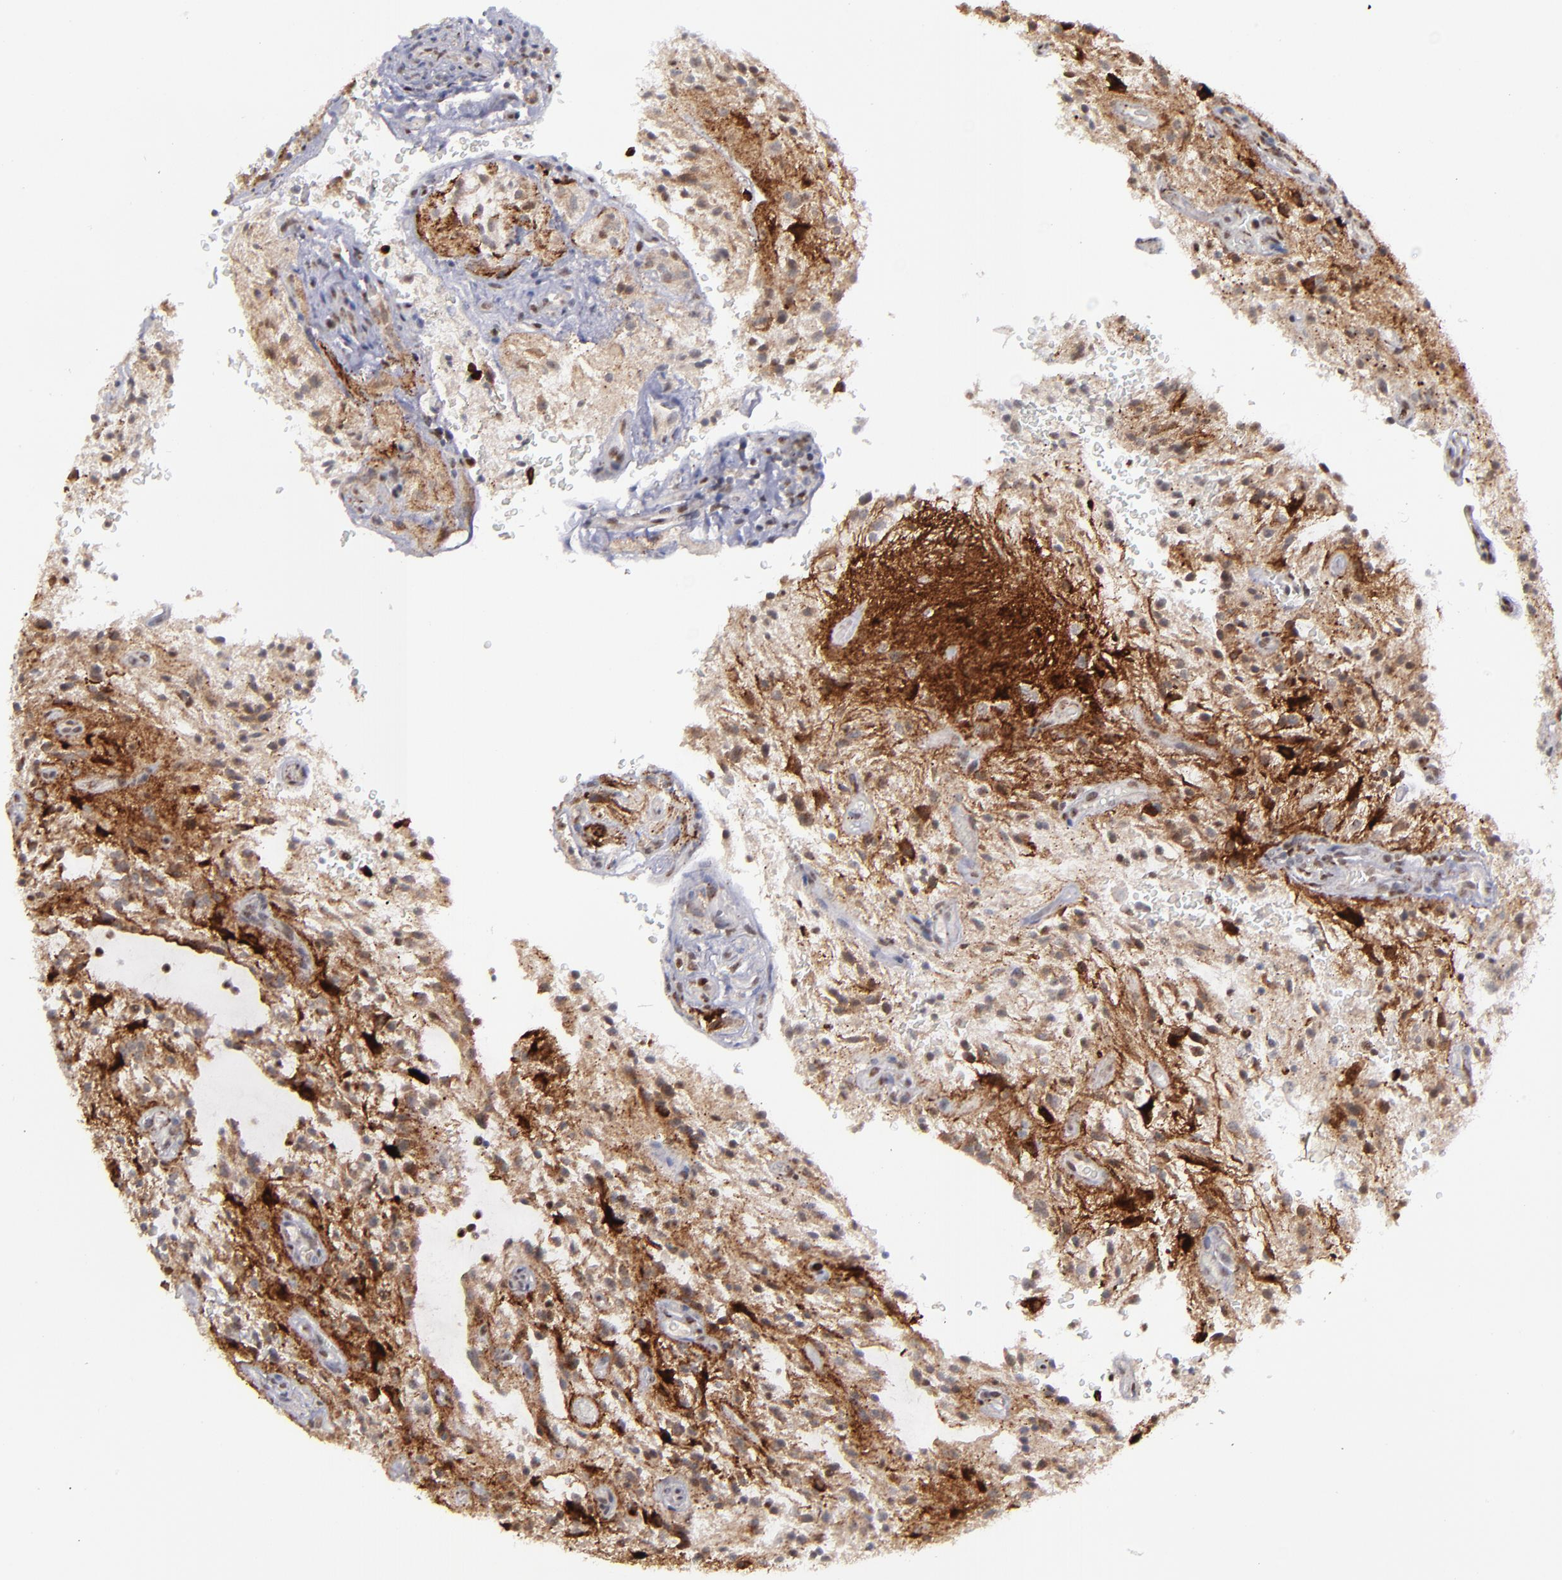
{"staining": {"intensity": "moderate", "quantity": "25%-75%", "location": "cytoplasmic/membranous,nuclear"}, "tissue": "glioma", "cell_type": "Tumor cells", "image_type": "cancer", "snomed": [{"axis": "morphology", "description": "Glioma, malignant, NOS"}, {"axis": "topography", "description": "Cerebellum"}], "caption": "IHC (DAB (3,3'-diaminobenzidine)) staining of human glioma displays moderate cytoplasmic/membranous and nuclear protein expression in about 25%-75% of tumor cells.", "gene": "RREB1", "patient": {"sex": "female", "age": 10}}